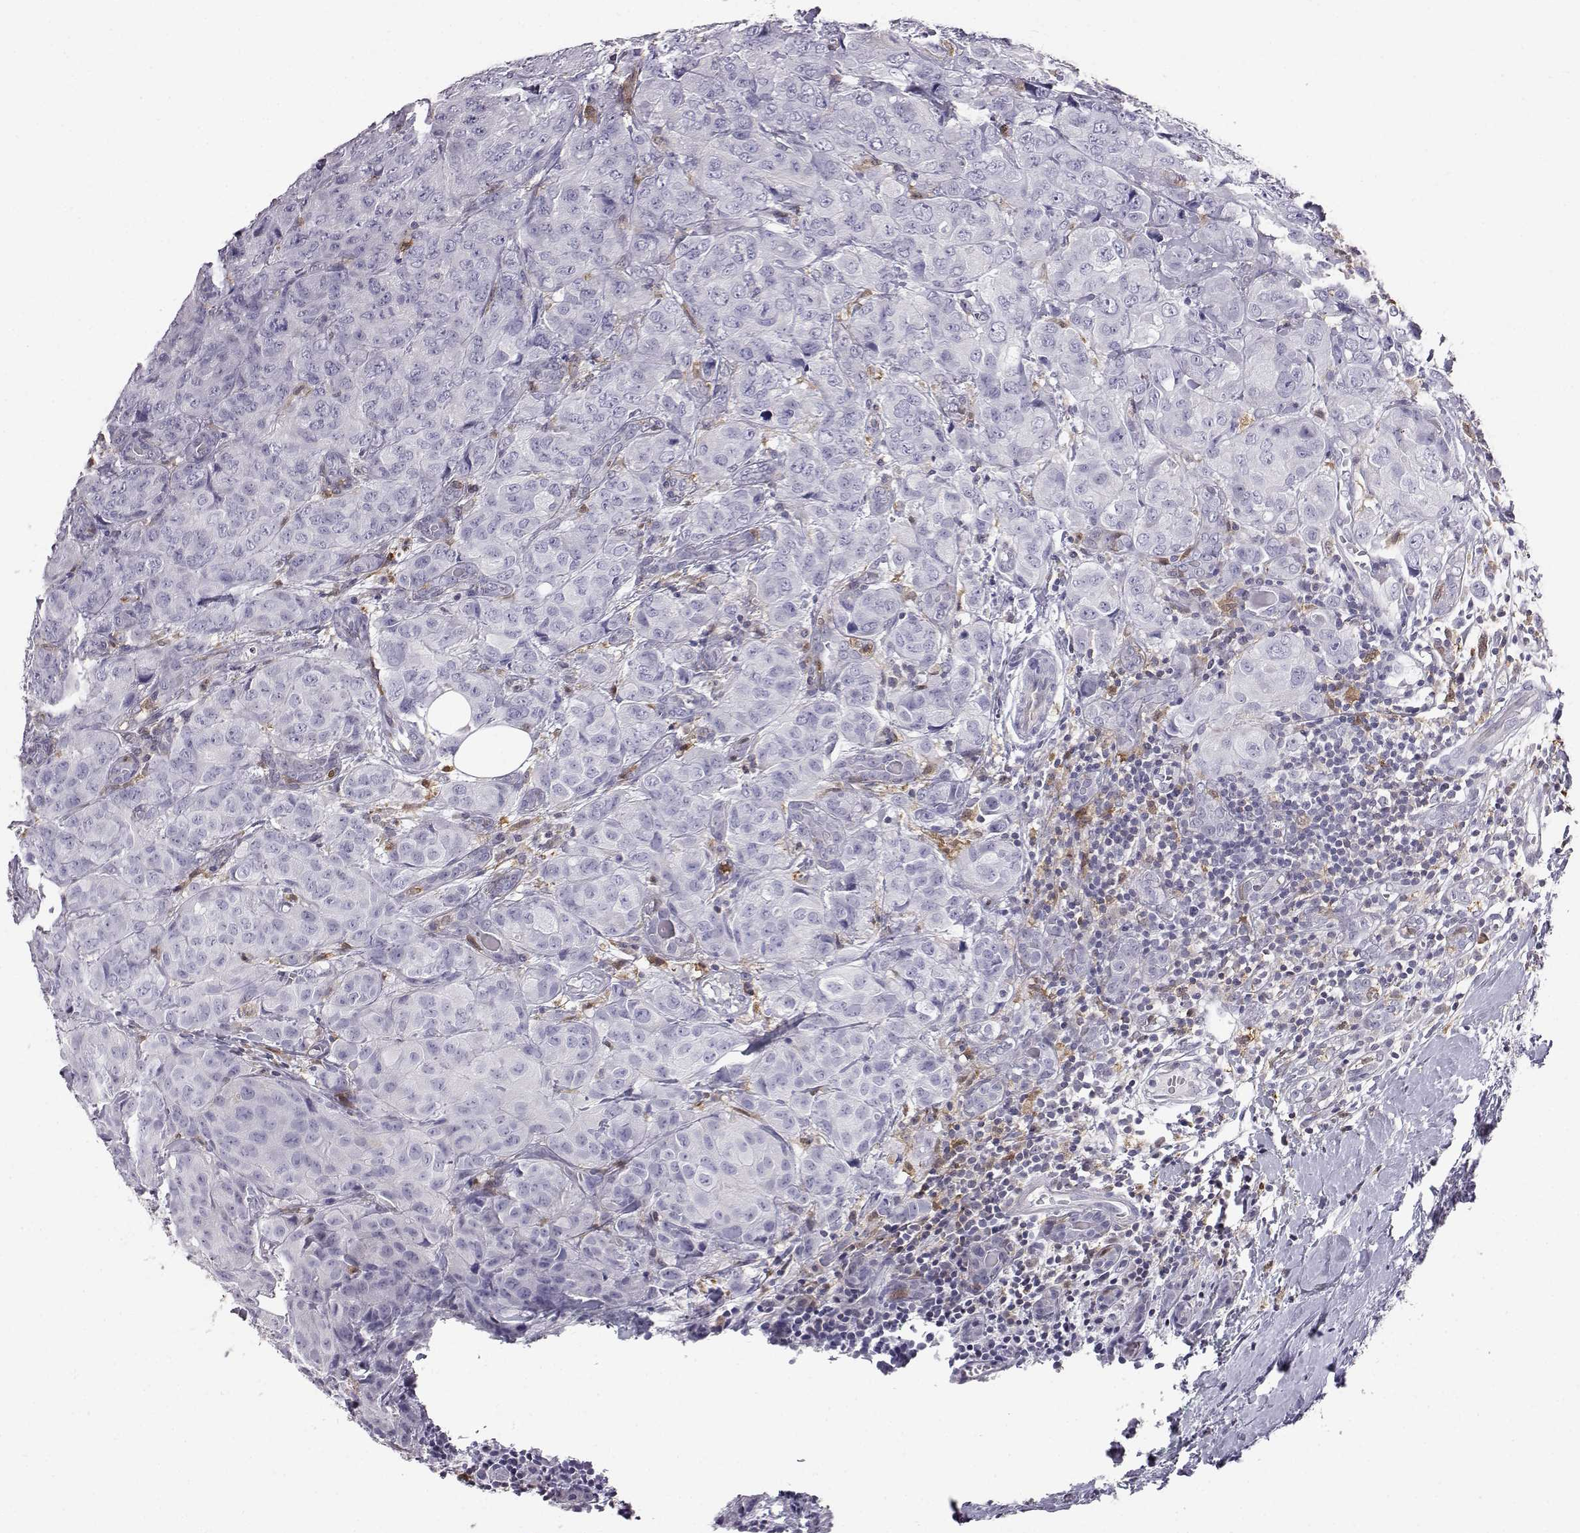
{"staining": {"intensity": "negative", "quantity": "none", "location": "none"}, "tissue": "breast cancer", "cell_type": "Tumor cells", "image_type": "cancer", "snomed": [{"axis": "morphology", "description": "Duct carcinoma"}, {"axis": "topography", "description": "Breast"}], "caption": "The IHC photomicrograph has no significant expression in tumor cells of breast infiltrating ductal carcinoma tissue.", "gene": "AKR1B1", "patient": {"sex": "female", "age": 43}}